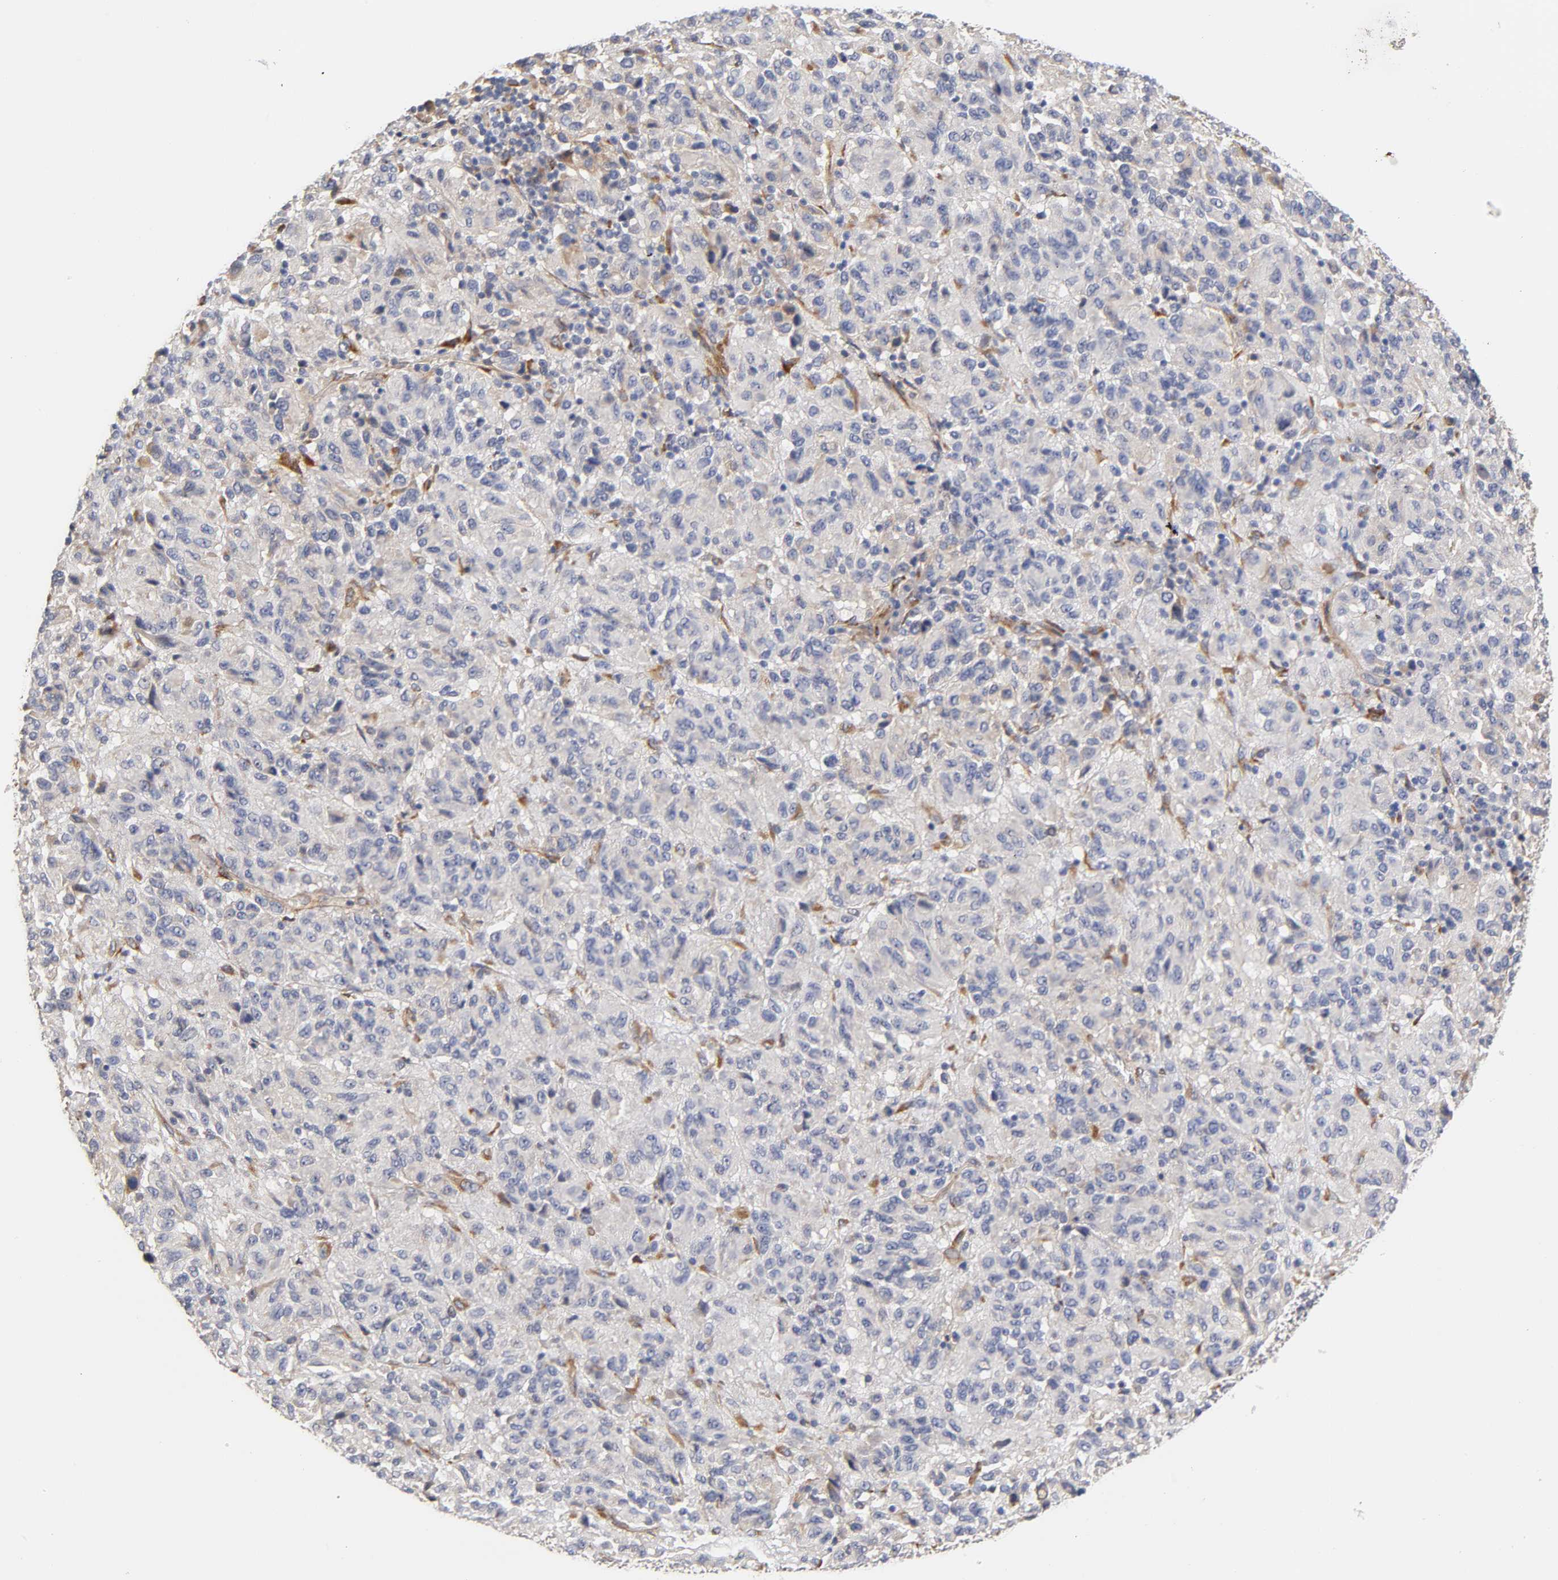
{"staining": {"intensity": "negative", "quantity": "none", "location": "none"}, "tissue": "melanoma", "cell_type": "Tumor cells", "image_type": "cancer", "snomed": [{"axis": "morphology", "description": "Malignant melanoma, Metastatic site"}, {"axis": "topography", "description": "Lung"}], "caption": "An image of human malignant melanoma (metastatic site) is negative for staining in tumor cells.", "gene": "LAMB1", "patient": {"sex": "male", "age": 64}}